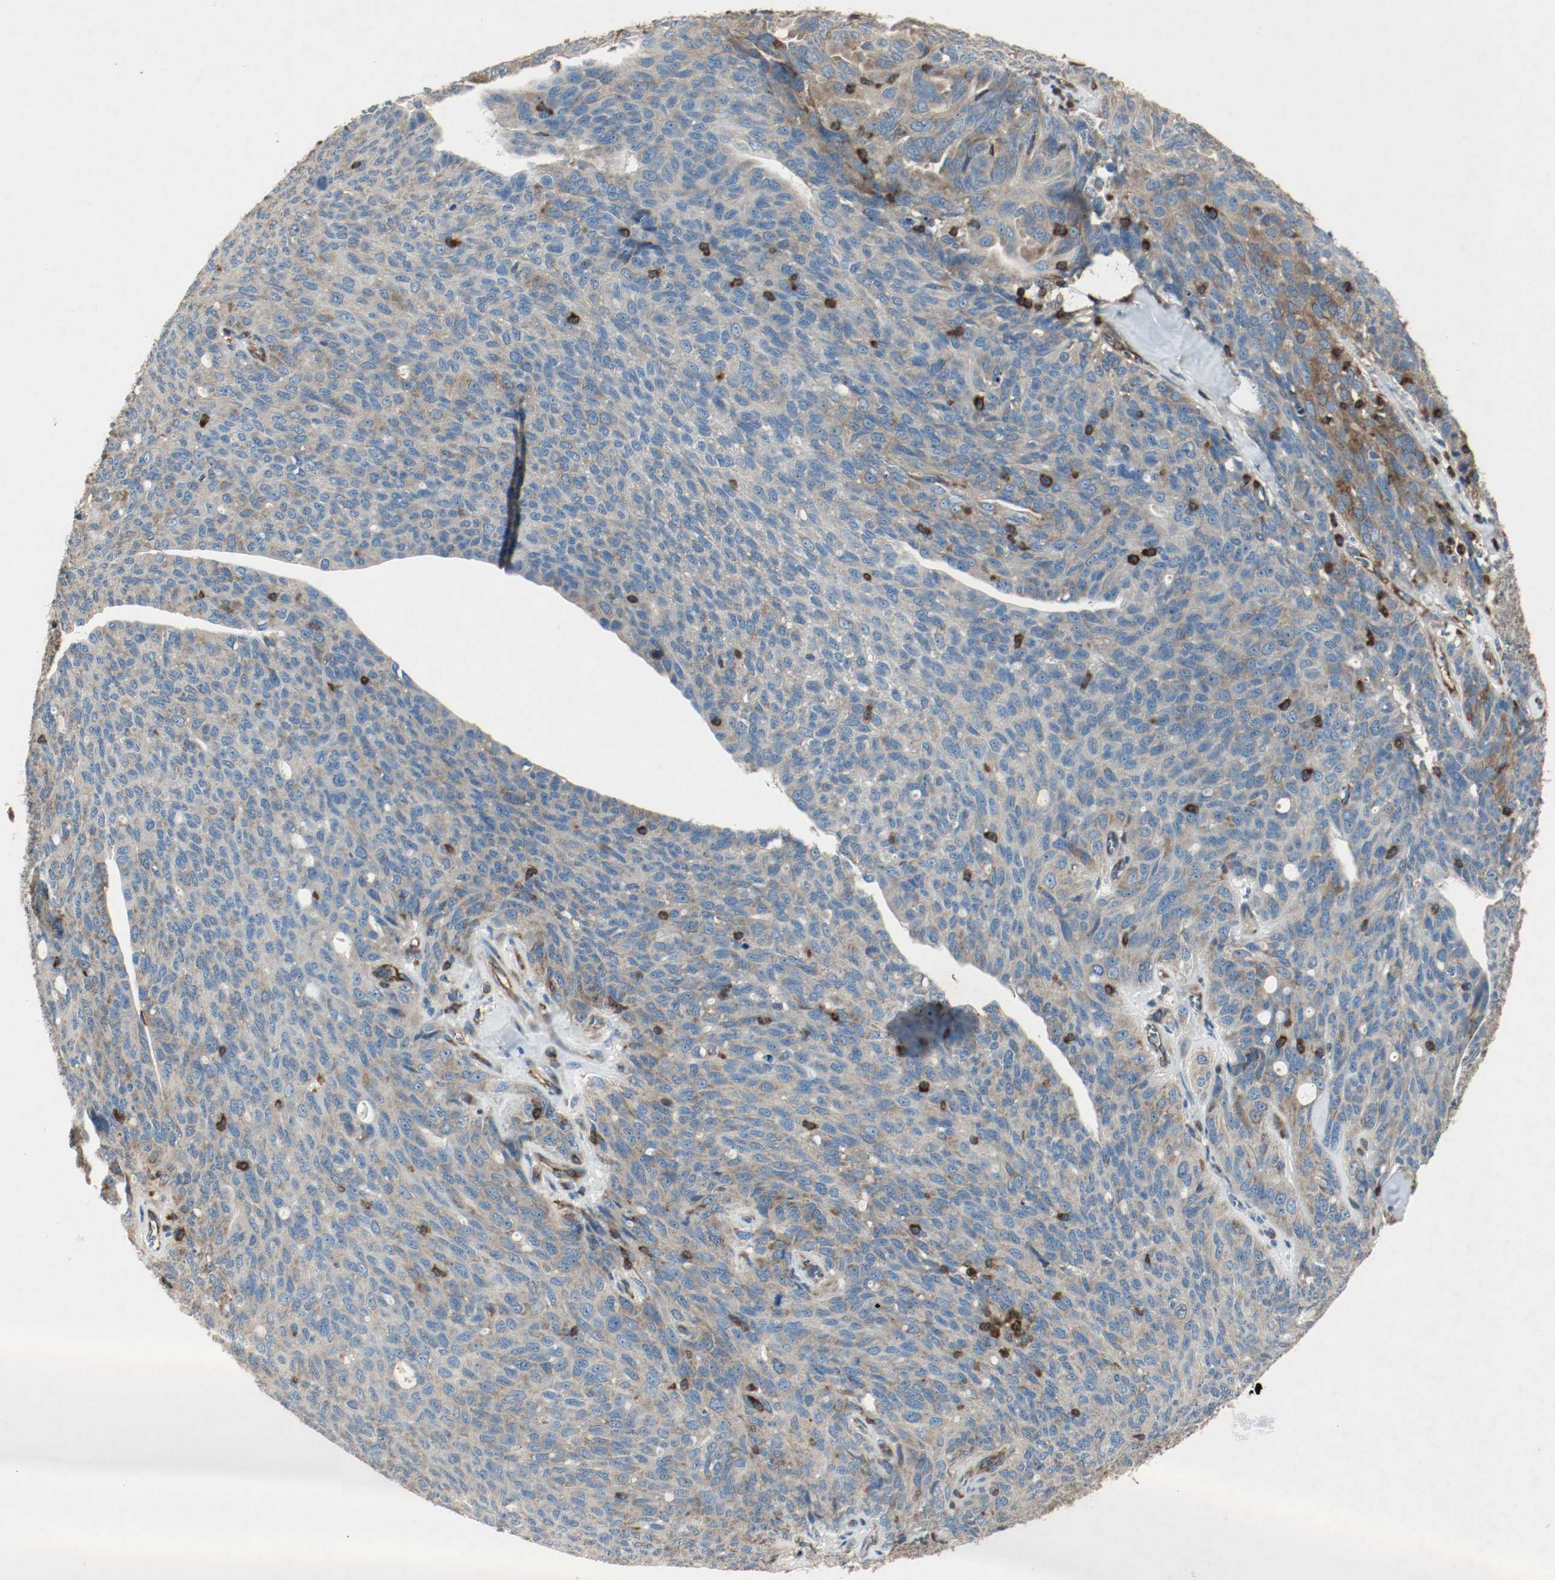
{"staining": {"intensity": "moderate", "quantity": ">75%", "location": "cytoplasmic/membranous"}, "tissue": "ovarian cancer", "cell_type": "Tumor cells", "image_type": "cancer", "snomed": [{"axis": "morphology", "description": "Carcinoma, endometroid"}, {"axis": "topography", "description": "Ovary"}], "caption": "Immunohistochemistry (IHC) histopathology image of neoplastic tissue: ovarian cancer (endometroid carcinoma) stained using immunohistochemistry displays medium levels of moderate protein expression localized specifically in the cytoplasmic/membranous of tumor cells, appearing as a cytoplasmic/membranous brown color.", "gene": "PLCG1", "patient": {"sex": "female", "age": 60}}